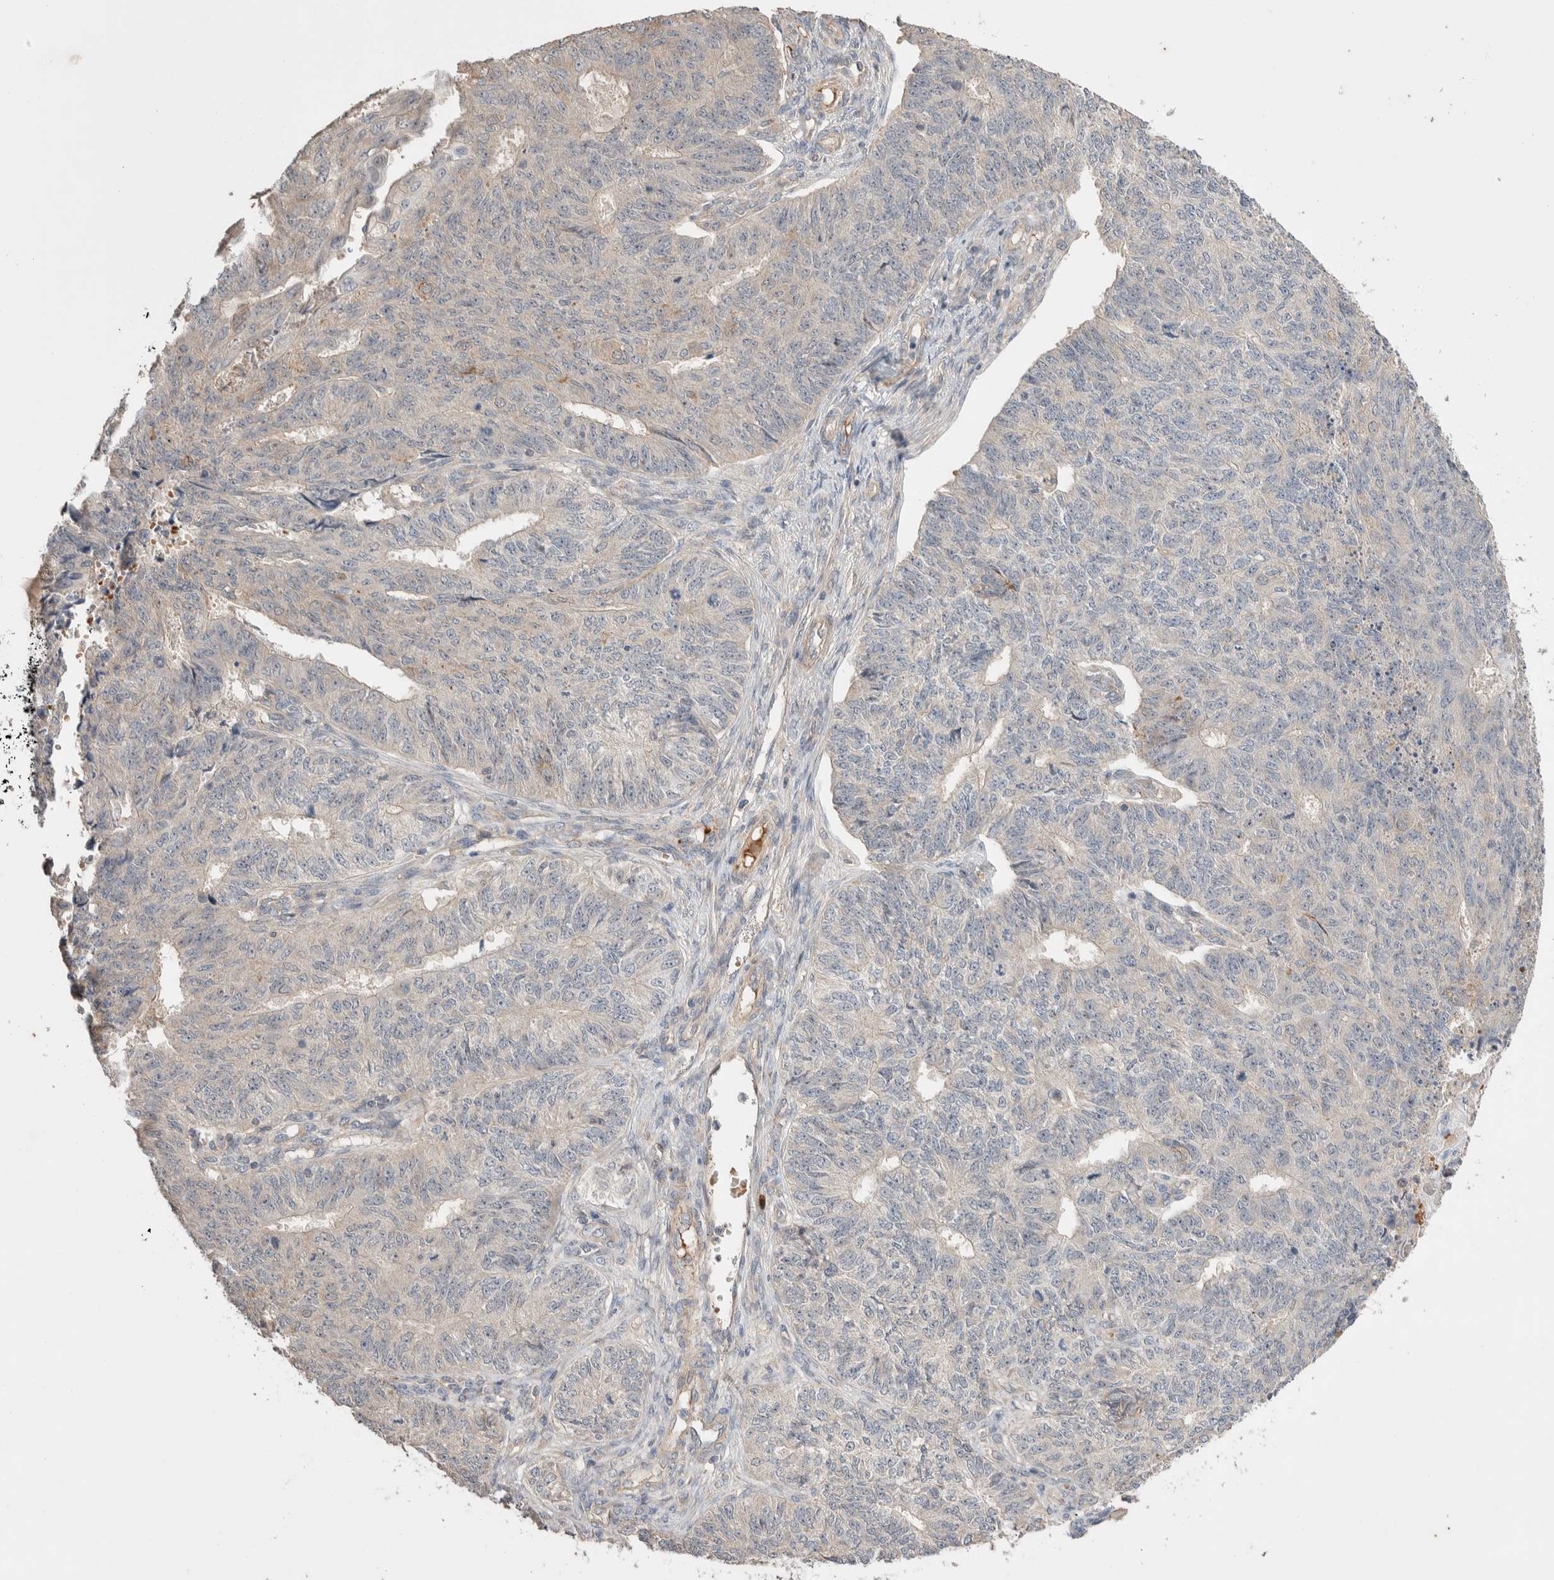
{"staining": {"intensity": "moderate", "quantity": "<25%", "location": "cytoplasmic/membranous"}, "tissue": "endometrial cancer", "cell_type": "Tumor cells", "image_type": "cancer", "snomed": [{"axis": "morphology", "description": "Adenocarcinoma, NOS"}, {"axis": "topography", "description": "Endometrium"}], "caption": "Protein positivity by immunohistochemistry reveals moderate cytoplasmic/membranous expression in about <25% of tumor cells in adenocarcinoma (endometrial).", "gene": "WDR91", "patient": {"sex": "female", "age": 32}}